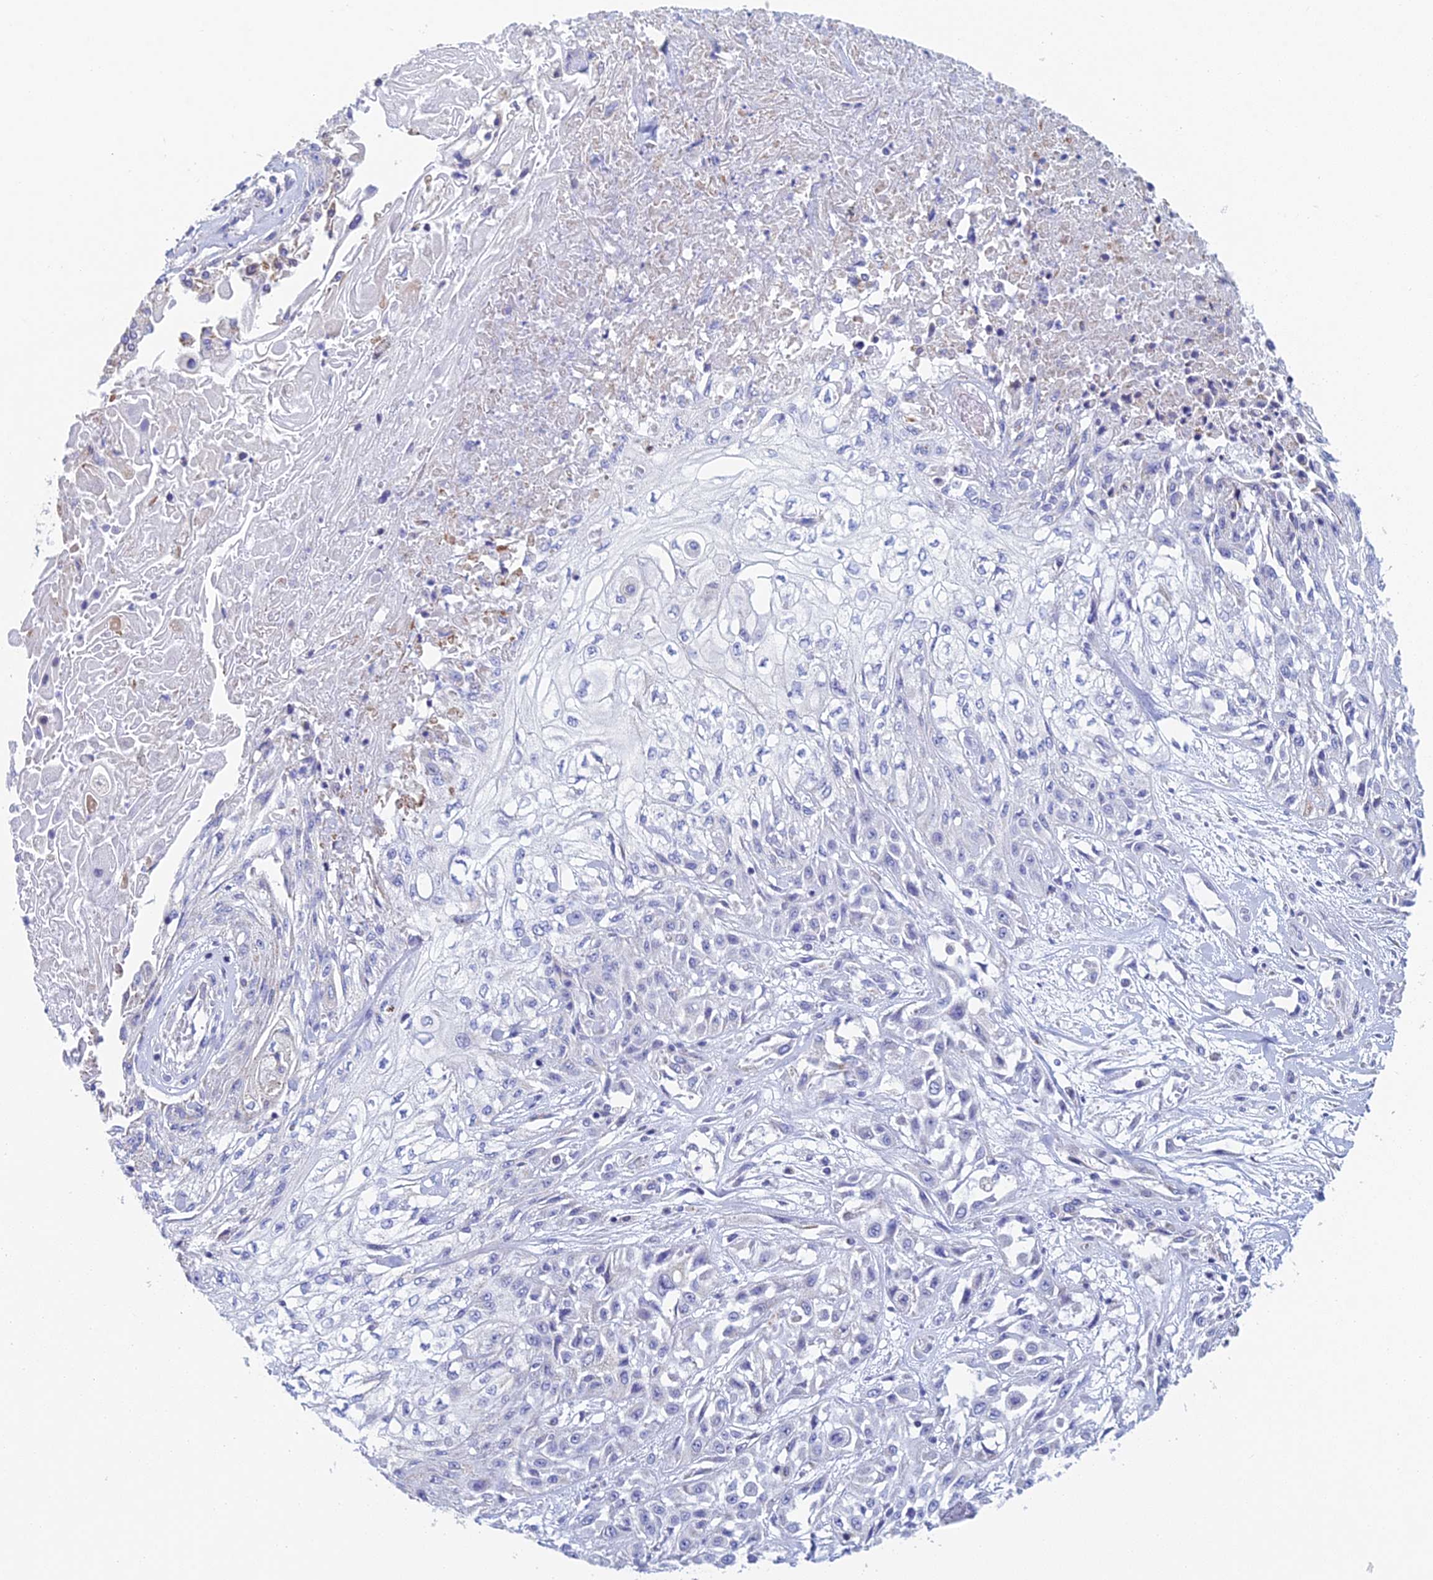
{"staining": {"intensity": "negative", "quantity": "none", "location": "none"}, "tissue": "skin cancer", "cell_type": "Tumor cells", "image_type": "cancer", "snomed": [{"axis": "morphology", "description": "Squamous cell carcinoma, NOS"}, {"axis": "morphology", "description": "Squamous cell carcinoma, metastatic, NOS"}, {"axis": "topography", "description": "Skin"}, {"axis": "topography", "description": "Lymph node"}], "caption": "High magnification brightfield microscopy of skin cancer (squamous cell carcinoma) stained with DAB (brown) and counterstained with hematoxylin (blue): tumor cells show no significant staining.", "gene": "ACSM1", "patient": {"sex": "male", "age": 75}}